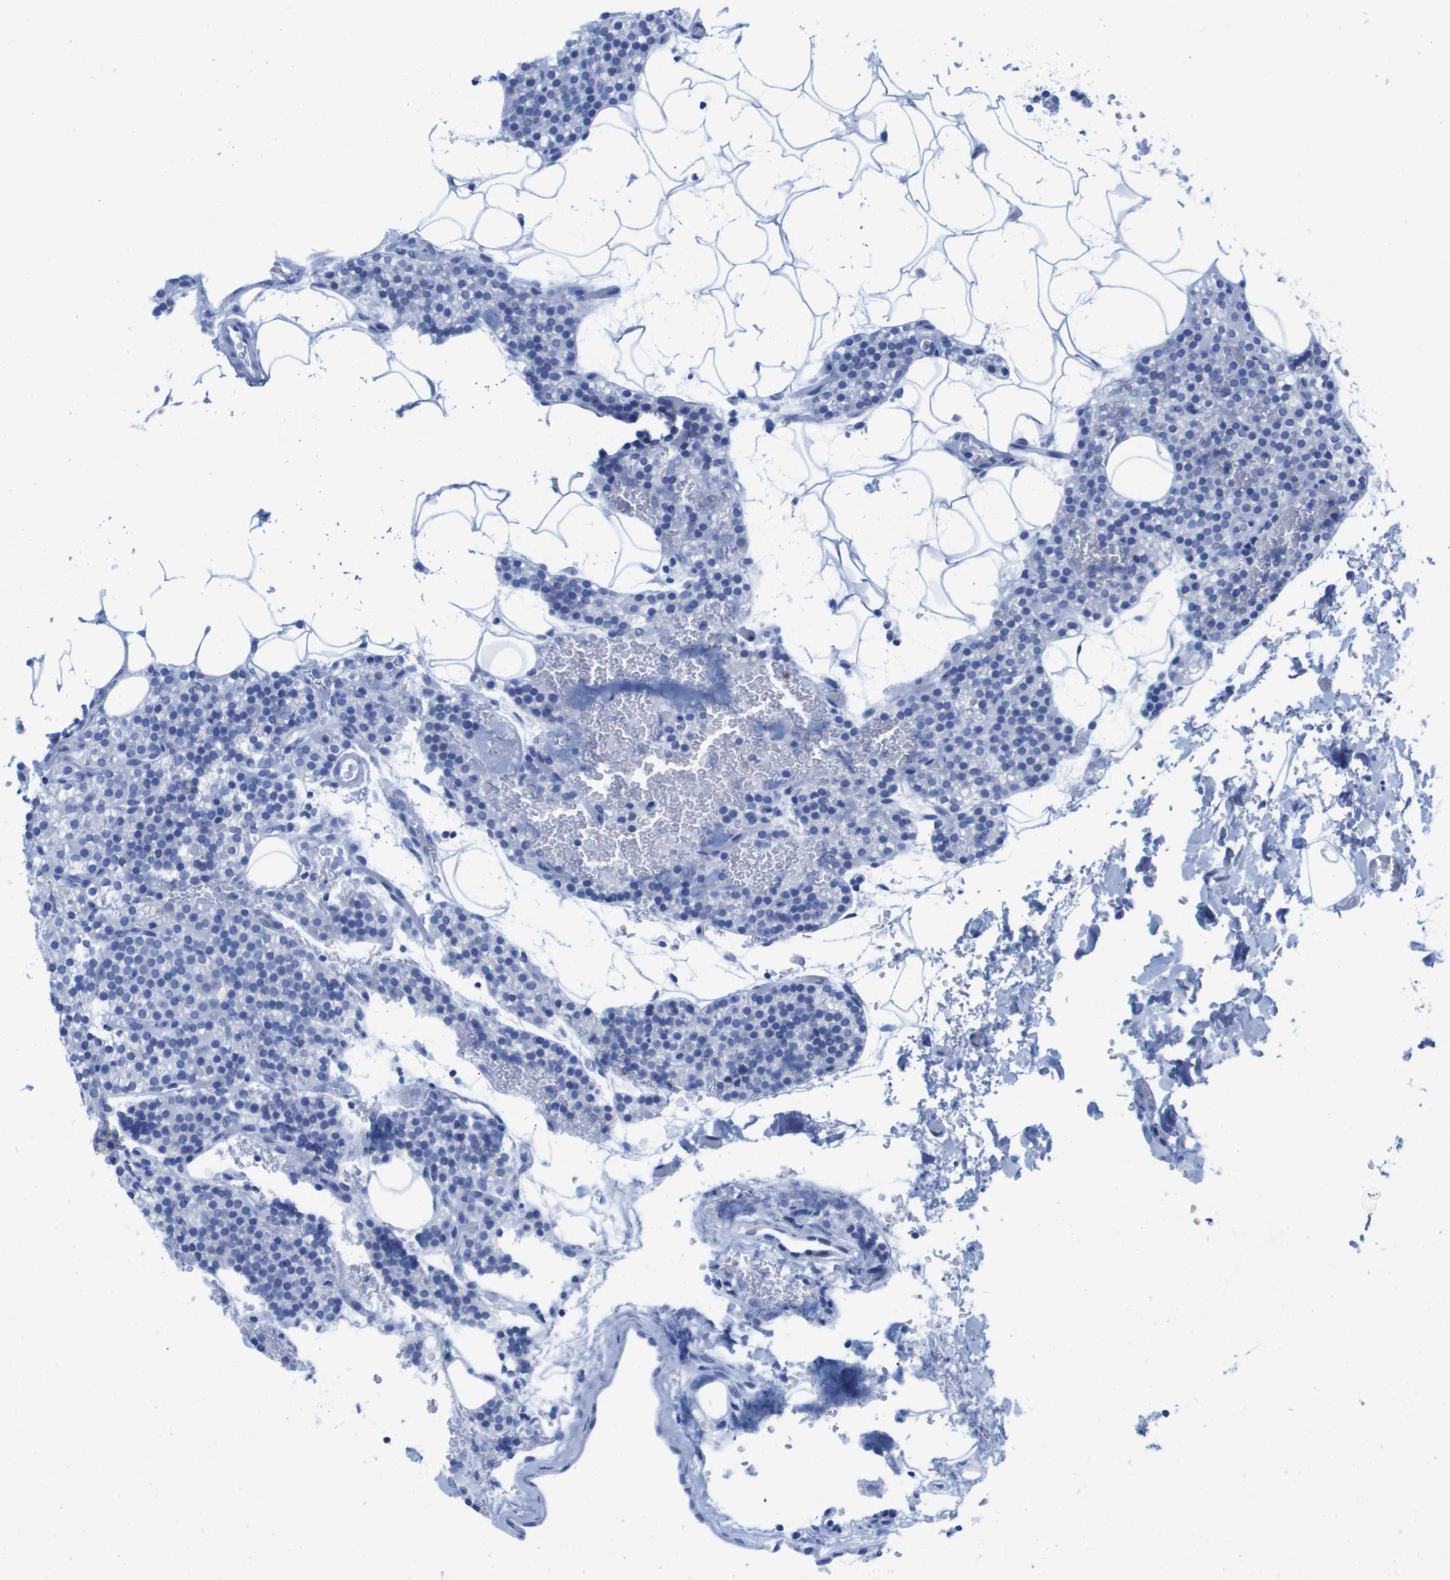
{"staining": {"intensity": "negative", "quantity": "none", "location": "none"}, "tissue": "parathyroid gland", "cell_type": "Glandular cells", "image_type": "normal", "snomed": [{"axis": "morphology", "description": "Normal tissue, NOS"}, {"axis": "morphology", "description": "Inflammation chronic"}, {"axis": "morphology", "description": "Goiter, colloid"}, {"axis": "topography", "description": "Thyroid gland"}, {"axis": "topography", "description": "Parathyroid gland"}], "caption": "Protein analysis of normal parathyroid gland reveals no significant staining in glandular cells. (Stains: DAB IHC with hematoxylin counter stain, Microscopy: brightfield microscopy at high magnification).", "gene": "KCNA3", "patient": {"sex": "male", "age": 65}}